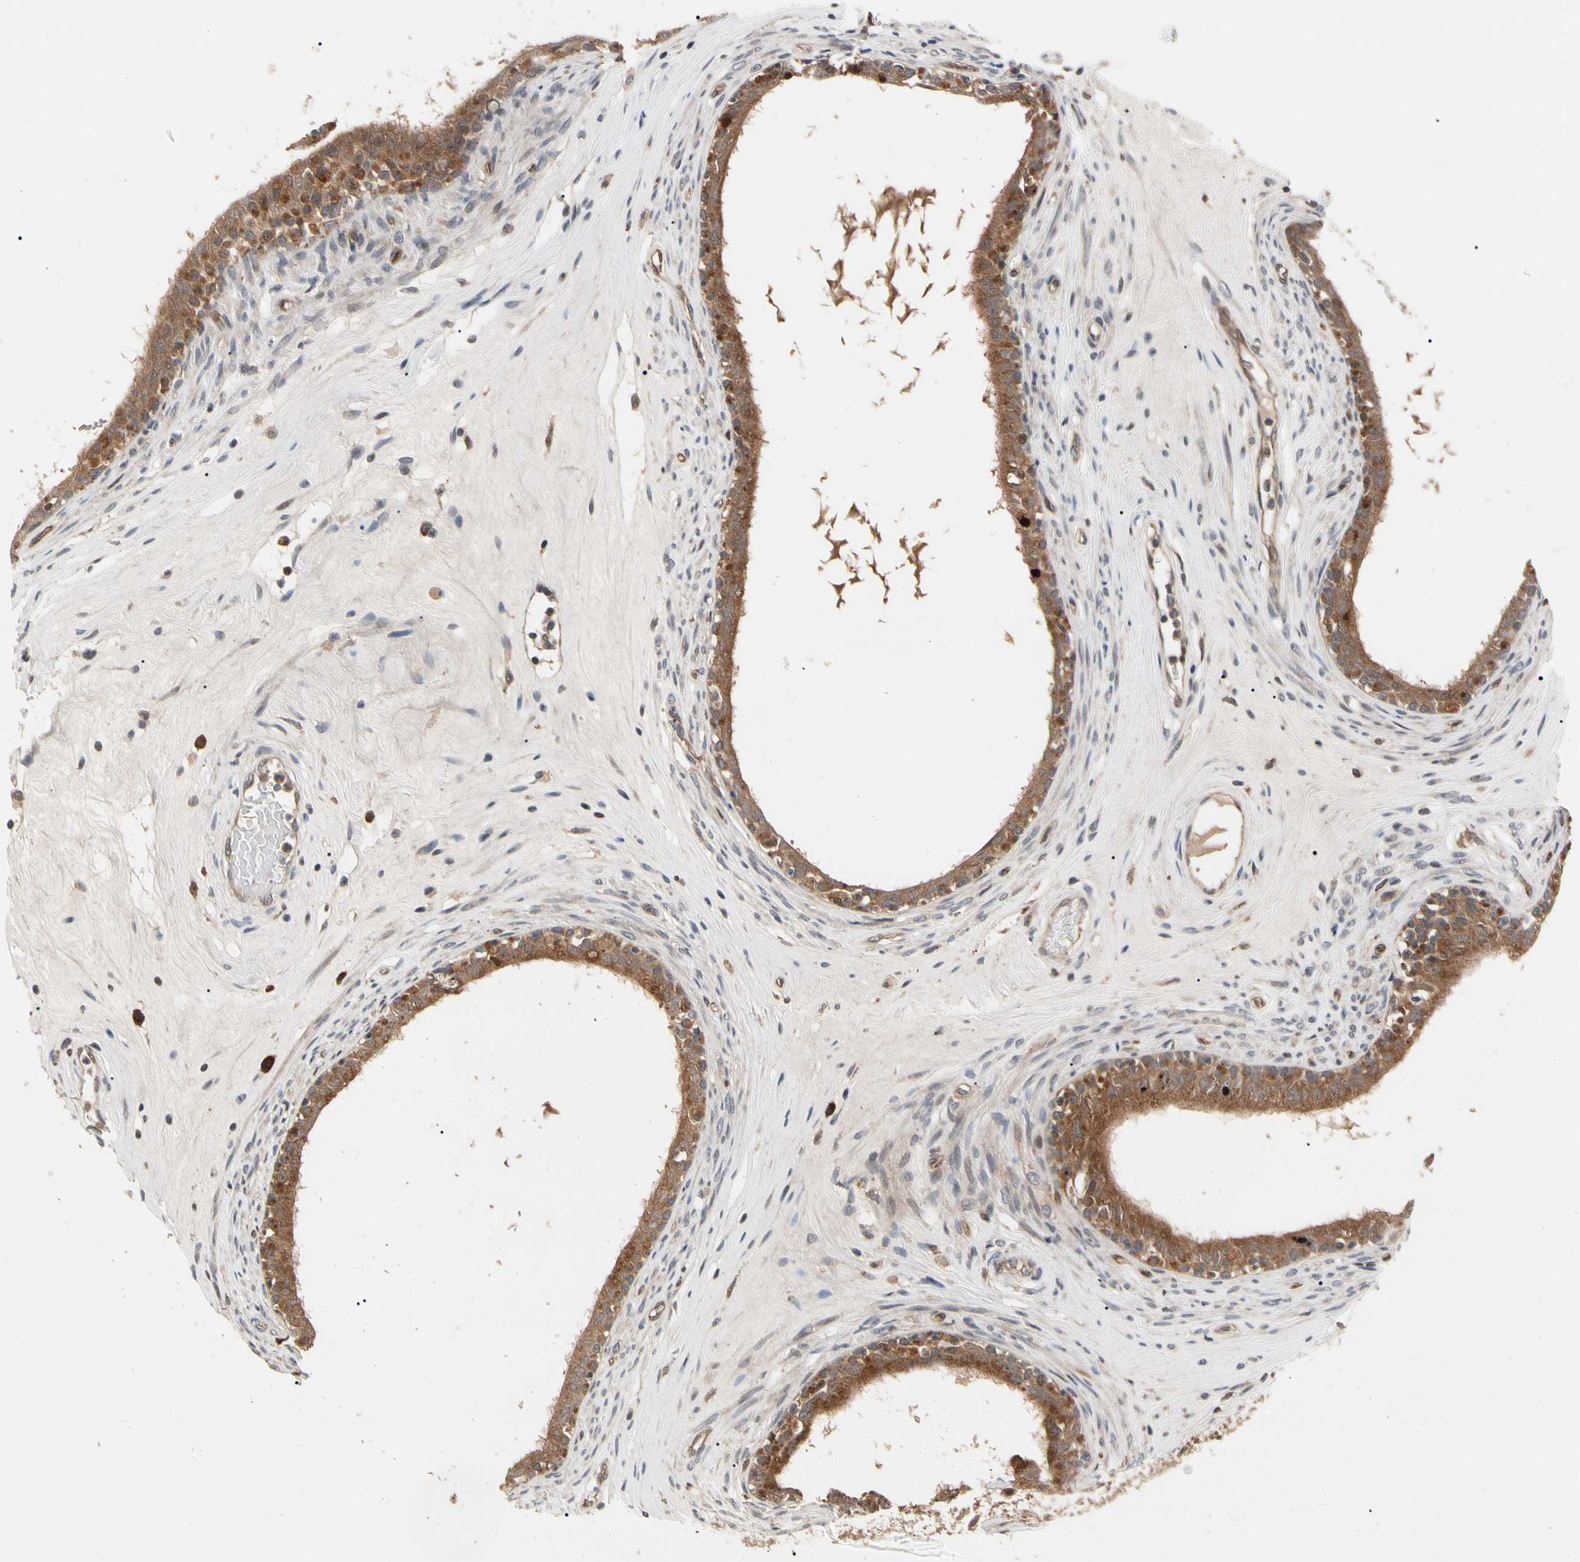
{"staining": {"intensity": "moderate", "quantity": ">75%", "location": "cytoplasmic/membranous"}, "tissue": "epididymis", "cell_type": "Glandular cells", "image_type": "normal", "snomed": [{"axis": "morphology", "description": "Normal tissue, NOS"}, {"axis": "morphology", "description": "Inflammation, NOS"}, {"axis": "topography", "description": "Epididymis"}], "caption": "The micrograph displays immunohistochemical staining of normal epididymis. There is moderate cytoplasmic/membranous expression is appreciated in approximately >75% of glandular cells.", "gene": "CYTIP", "patient": {"sex": "male", "age": 84}}